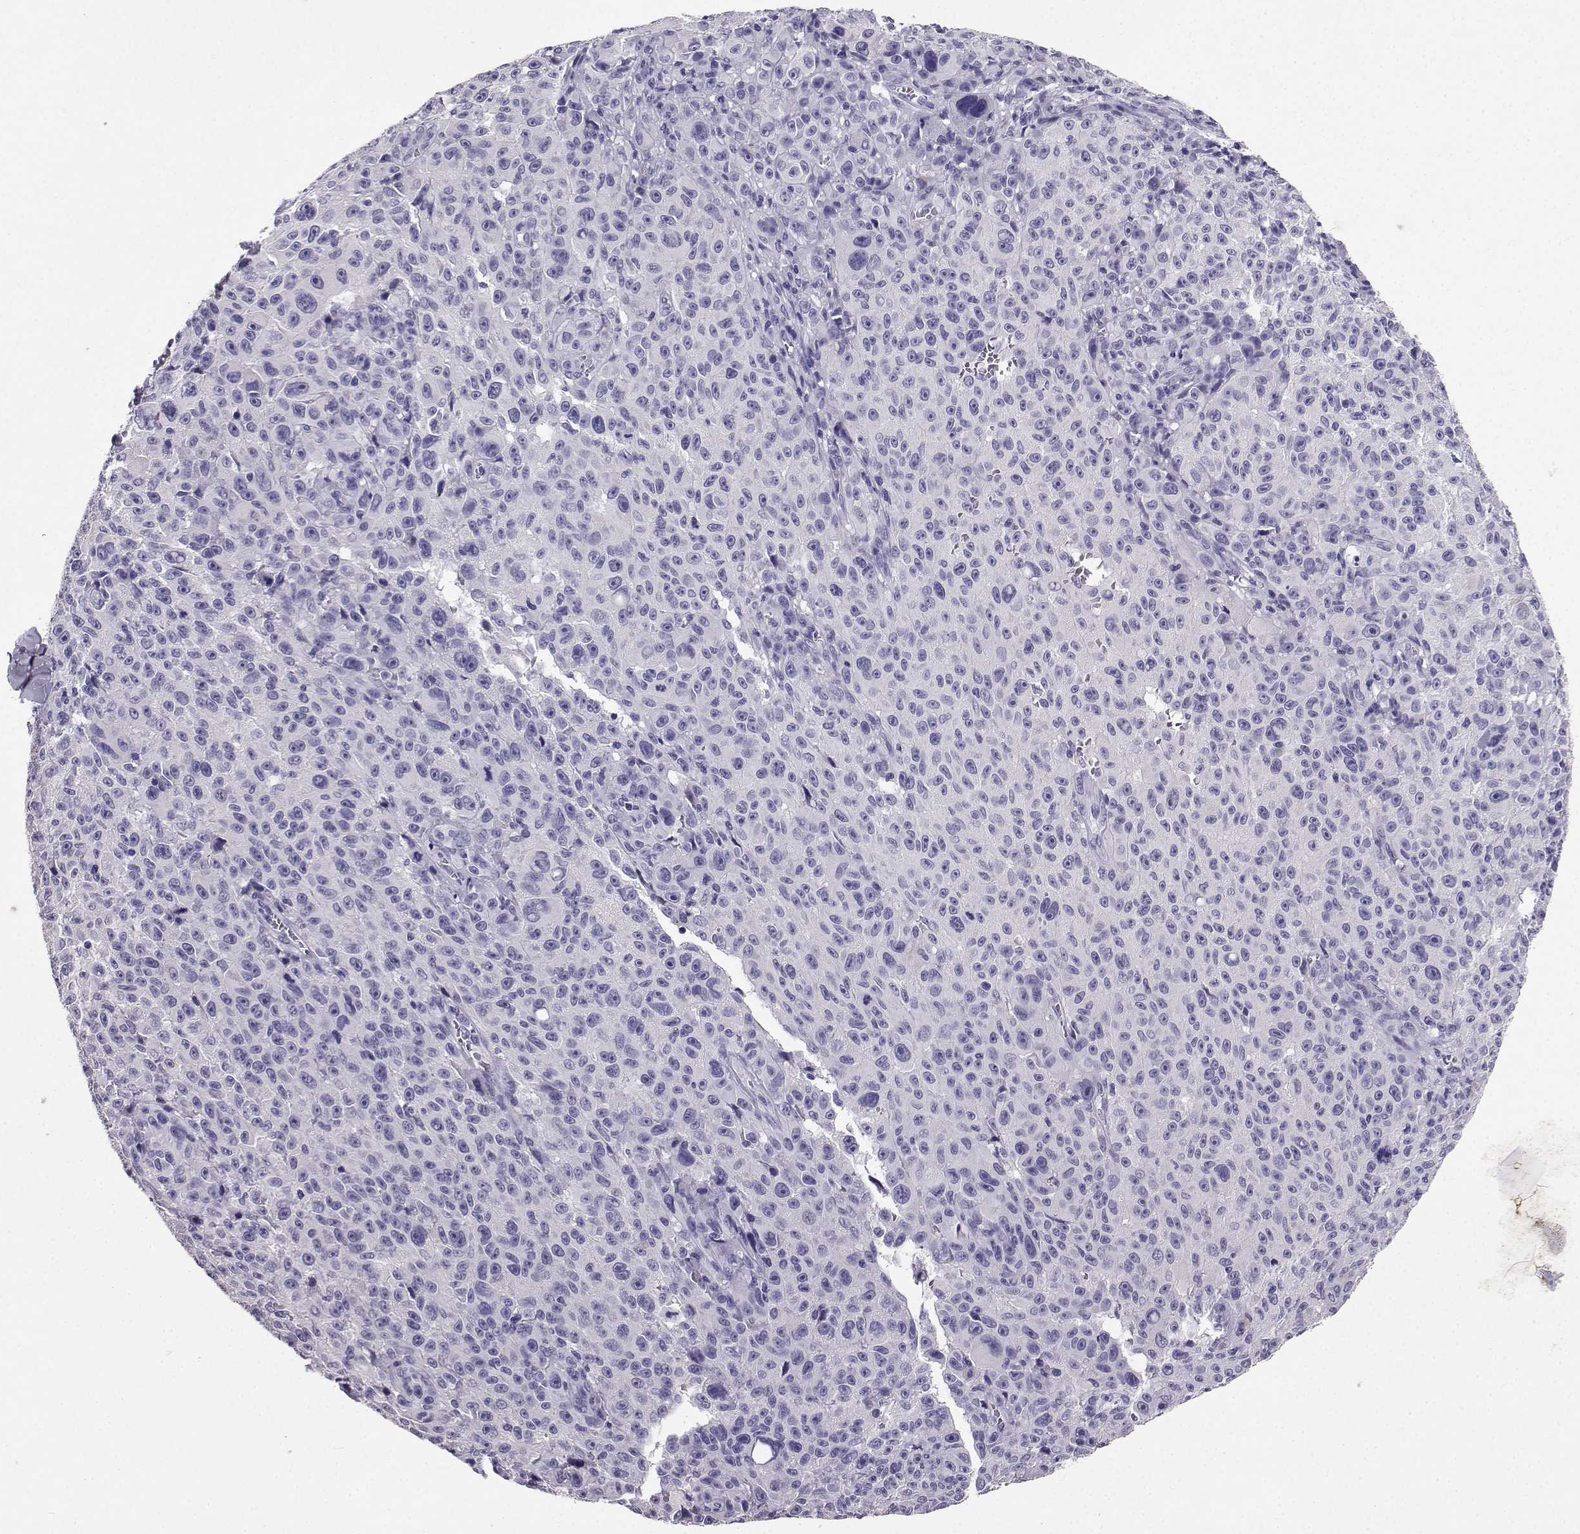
{"staining": {"intensity": "negative", "quantity": "none", "location": "none"}, "tissue": "melanoma", "cell_type": "Tumor cells", "image_type": "cancer", "snomed": [{"axis": "morphology", "description": "Malignant melanoma, NOS"}, {"axis": "topography", "description": "Skin"}], "caption": "This is an immunohistochemistry histopathology image of human melanoma. There is no positivity in tumor cells.", "gene": "SPAG11B", "patient": {"sex": "female", "age": 82}}